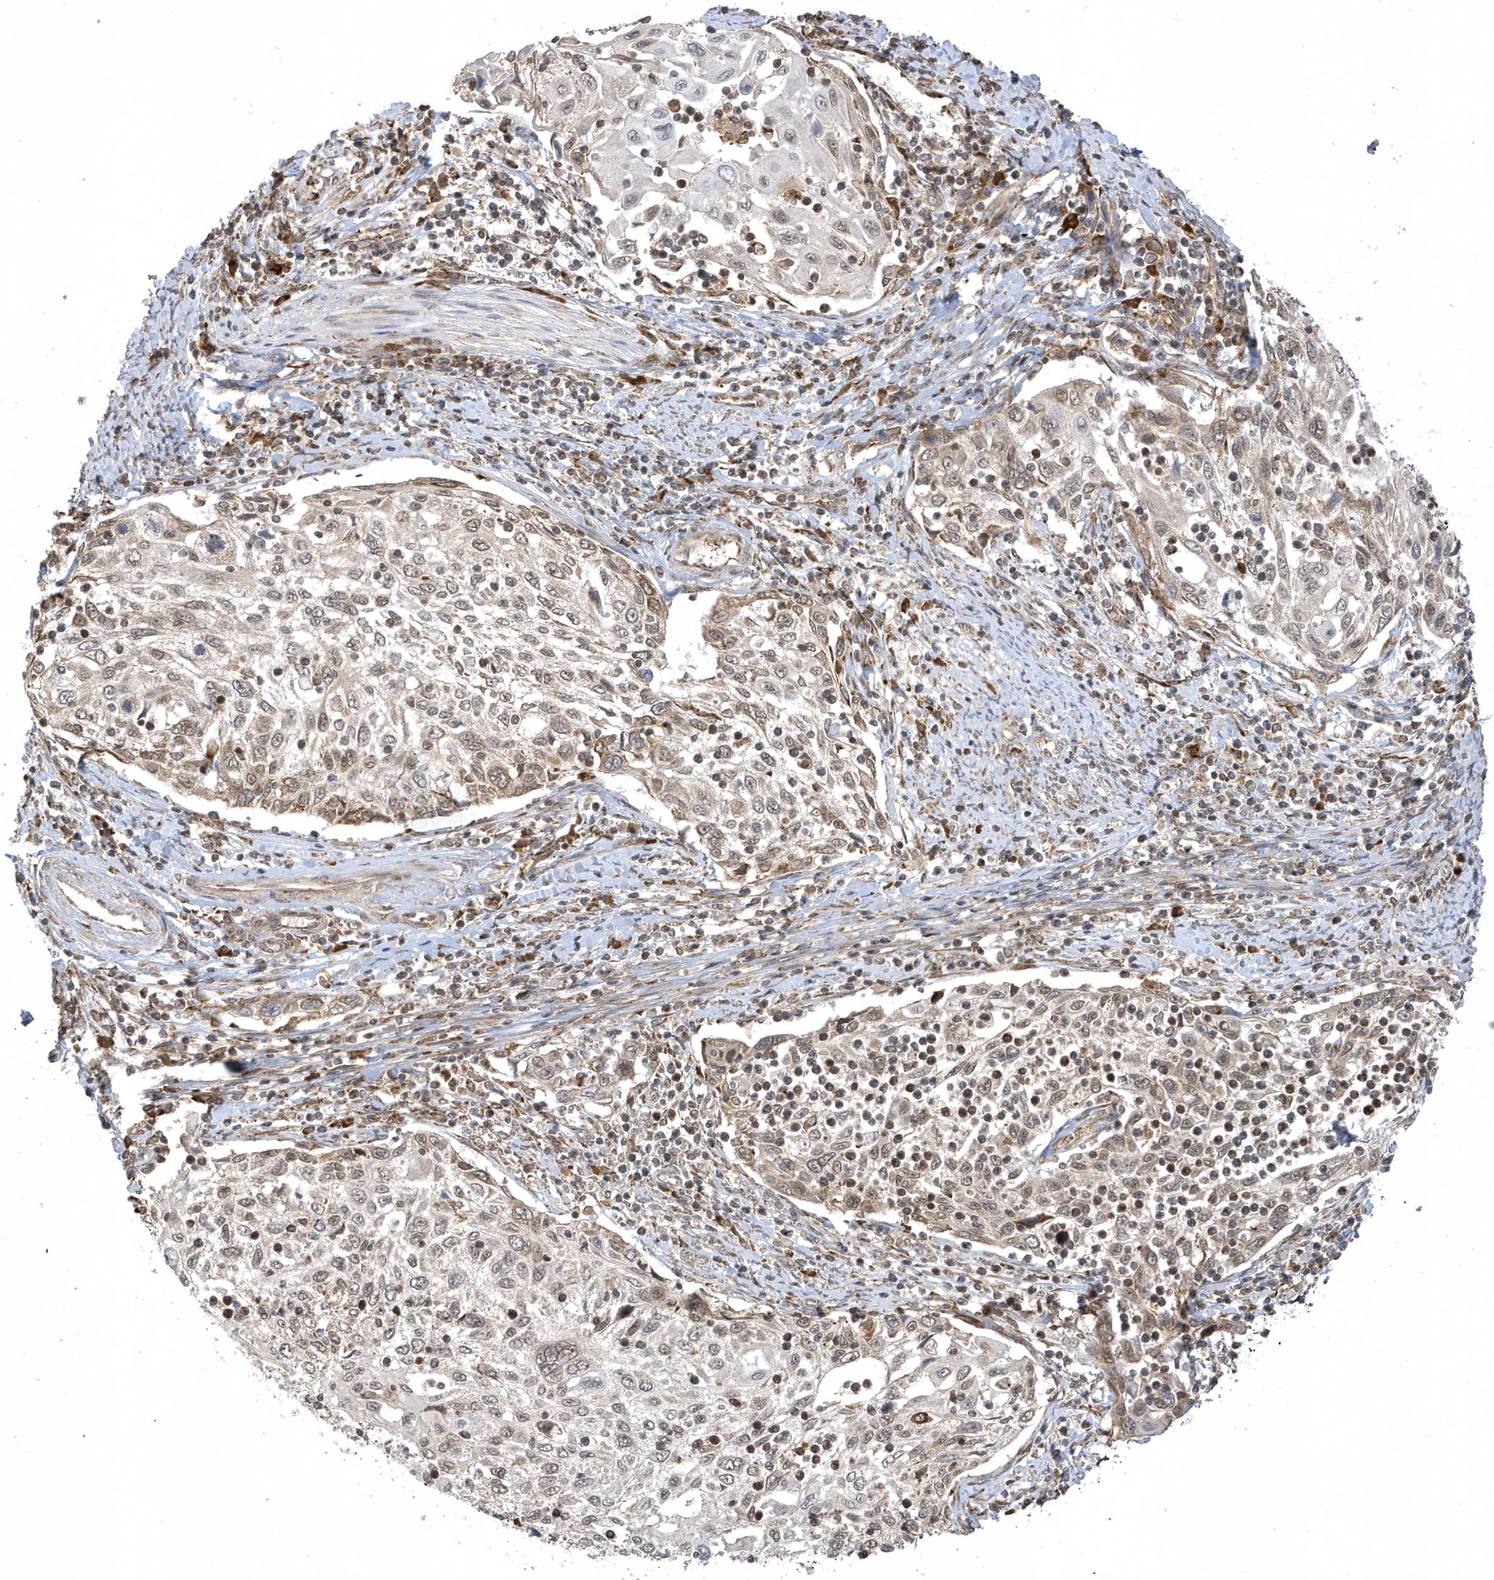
{"staining": {"intensity": "weak", "quantity": "25%-75%", "location": "nuclear"}, "tissue": "cervical cancer", "cell_type": "Tumor cells", "image_type": "cancer", "snomed": [{"axis": "morphology", "description": "Squamous cell carcinoma, NOS"}, {"axis": "topography", "description": "Cervix"}], "caption": "Immunohistochemical staining of human cervical cancer demonstrates weak nuclear protein expression in approximately 25%-75% of tumor cells. The staining was performed using DAB, with brown indicating positive protein expression. Nuclei are stained blue with hematoxylin.", "gene": "METTL21A", "patient": {"sex": "female", "age": 70}}